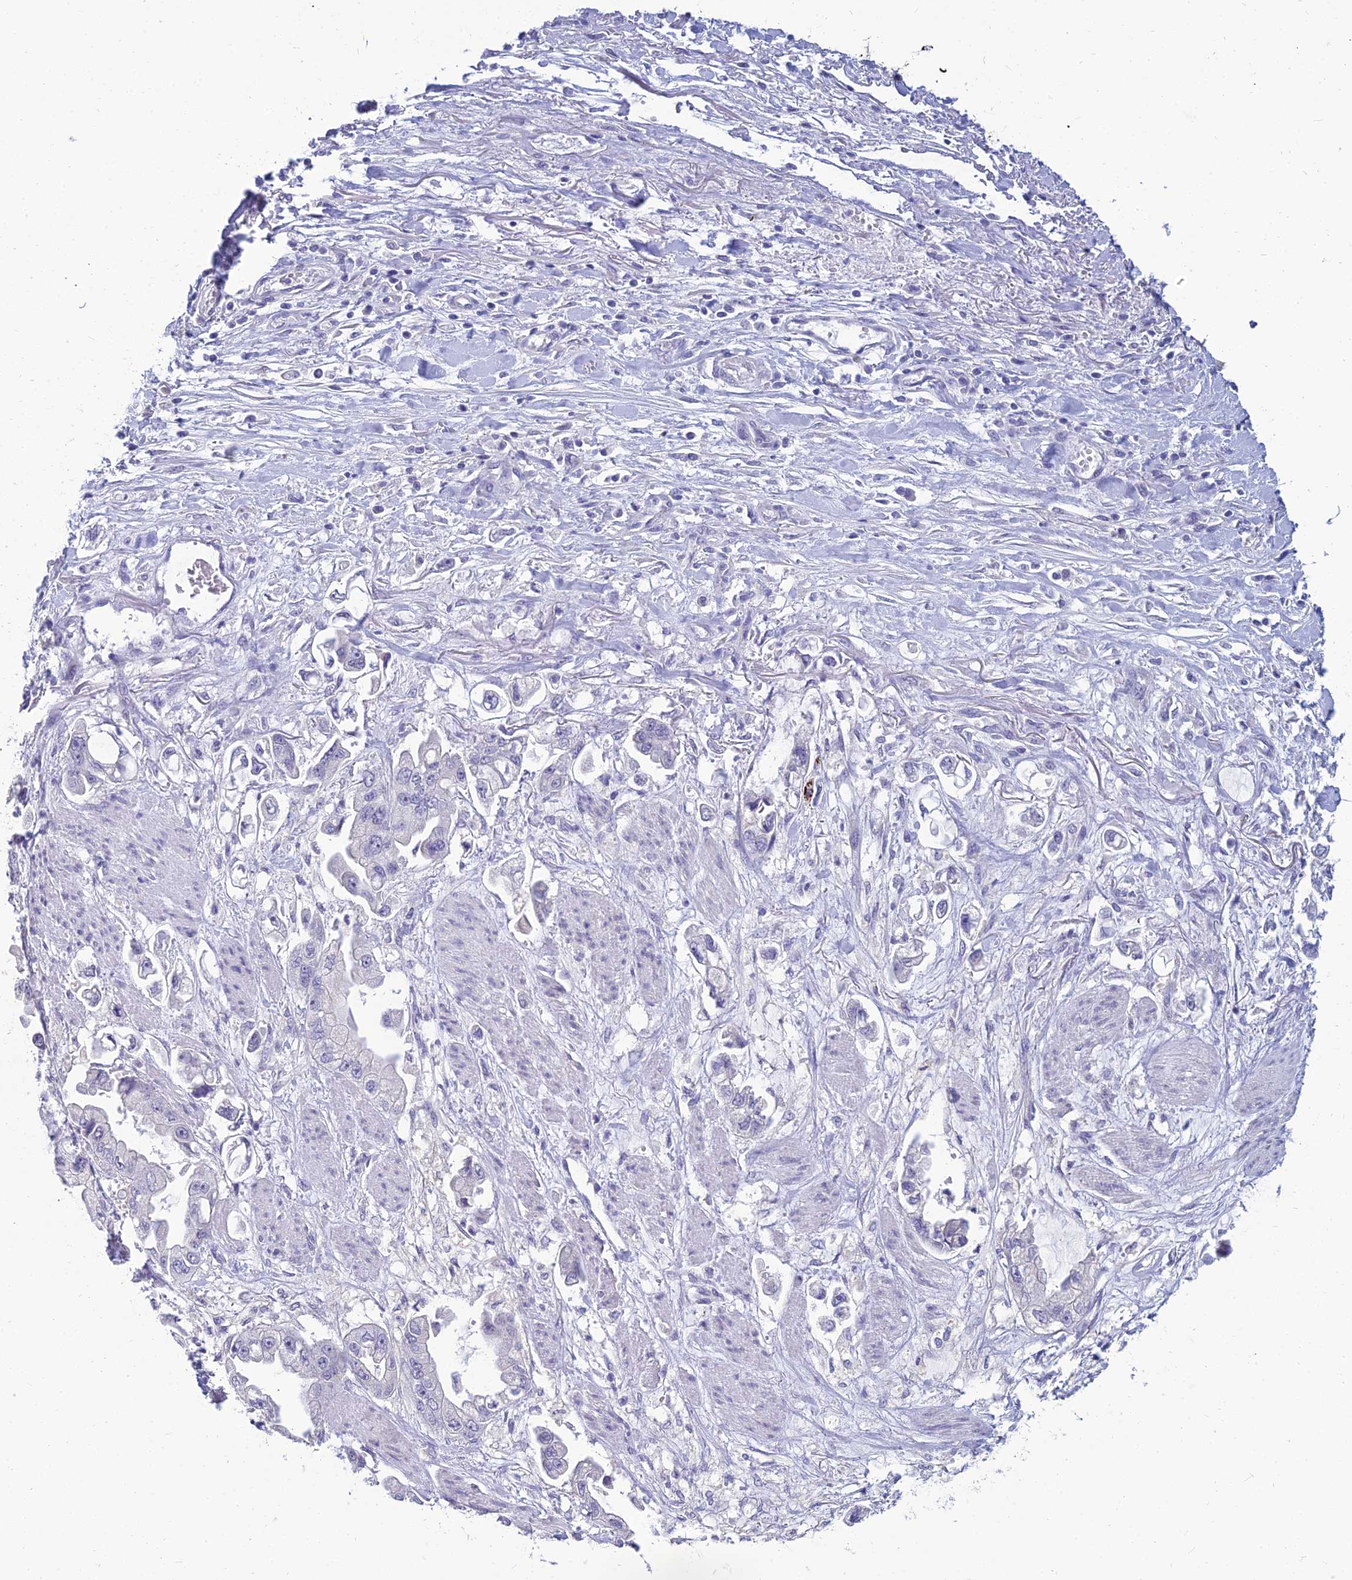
{"staining": {"intensity": "negative", "quantity": "none", "location": "none"}, "tissue": "stomach cancer", "cell_type": "Tumor cells", "image_type": "cancer", "snomed": [{"axis": "morphology", "description": "Adenocarcinoma, NOS"}, {"axis": "topography", "description": "Stomach"}], "caption": "Human stomach cancer stained for a protein using immunohistochemistry (IHC) displays no staining in tumor cells.", "gene": "NPY", "patient": {"sex": "male", "age": 62}}